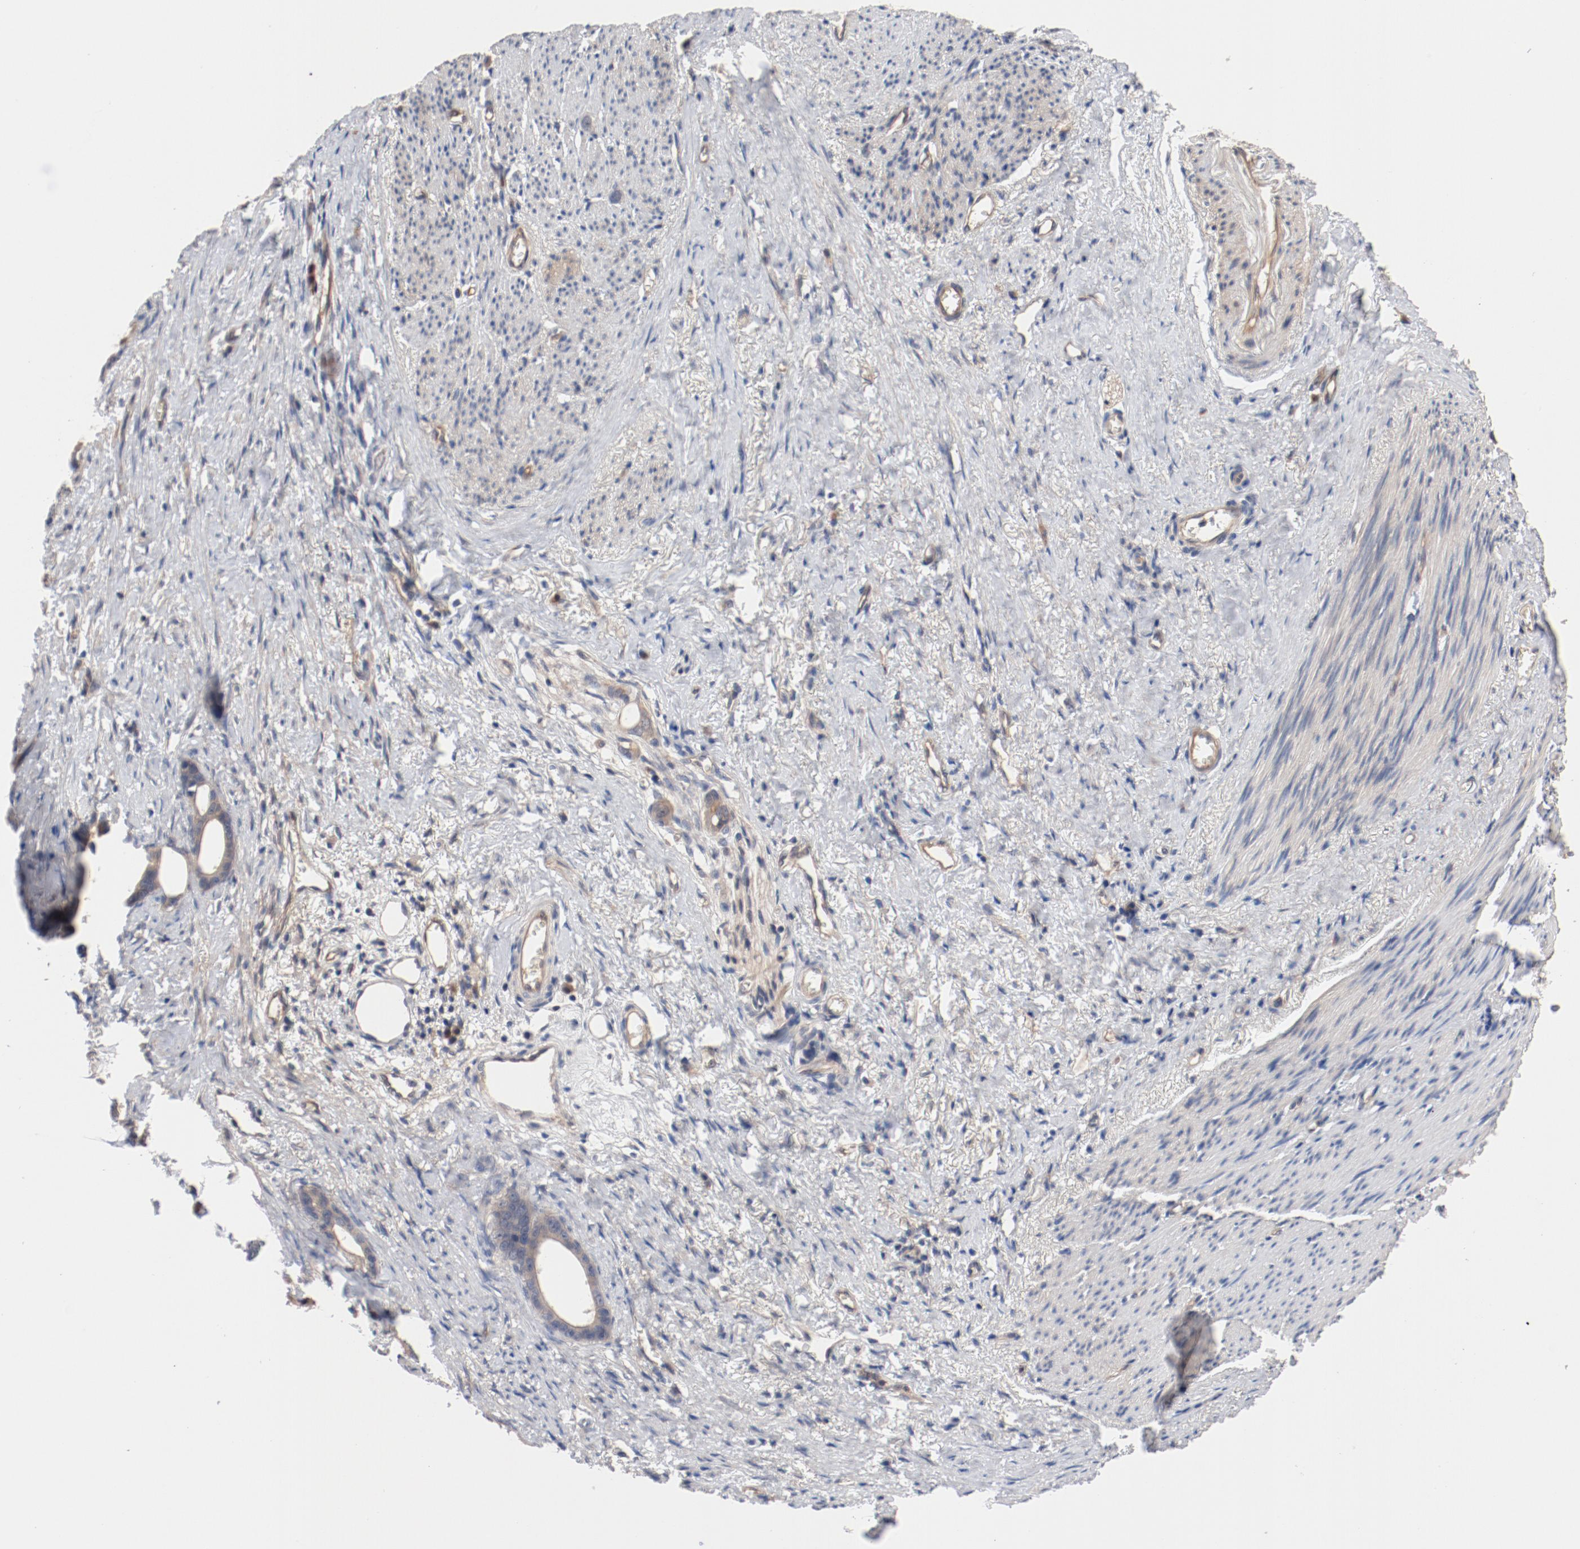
{"staining": {"intensity": "negative", "quantity": "none", "location": "none"}, "tissue": "stomach cancer", "cell_type": "Tumor cells", "image_type": "cancer", "snomed": [{"axis": "morphology", "description": "Adenocarcinoma, NOS"}, {"axis": "topography", "description": "Stomach"}], "caption": "DAB immunohistochemical staining of human adenocarcinoma (stomach) exhibits no significant positivity in tumor cells.", "gene": "PITPNM2", "patient": {"sex": "female", "age": 75}}